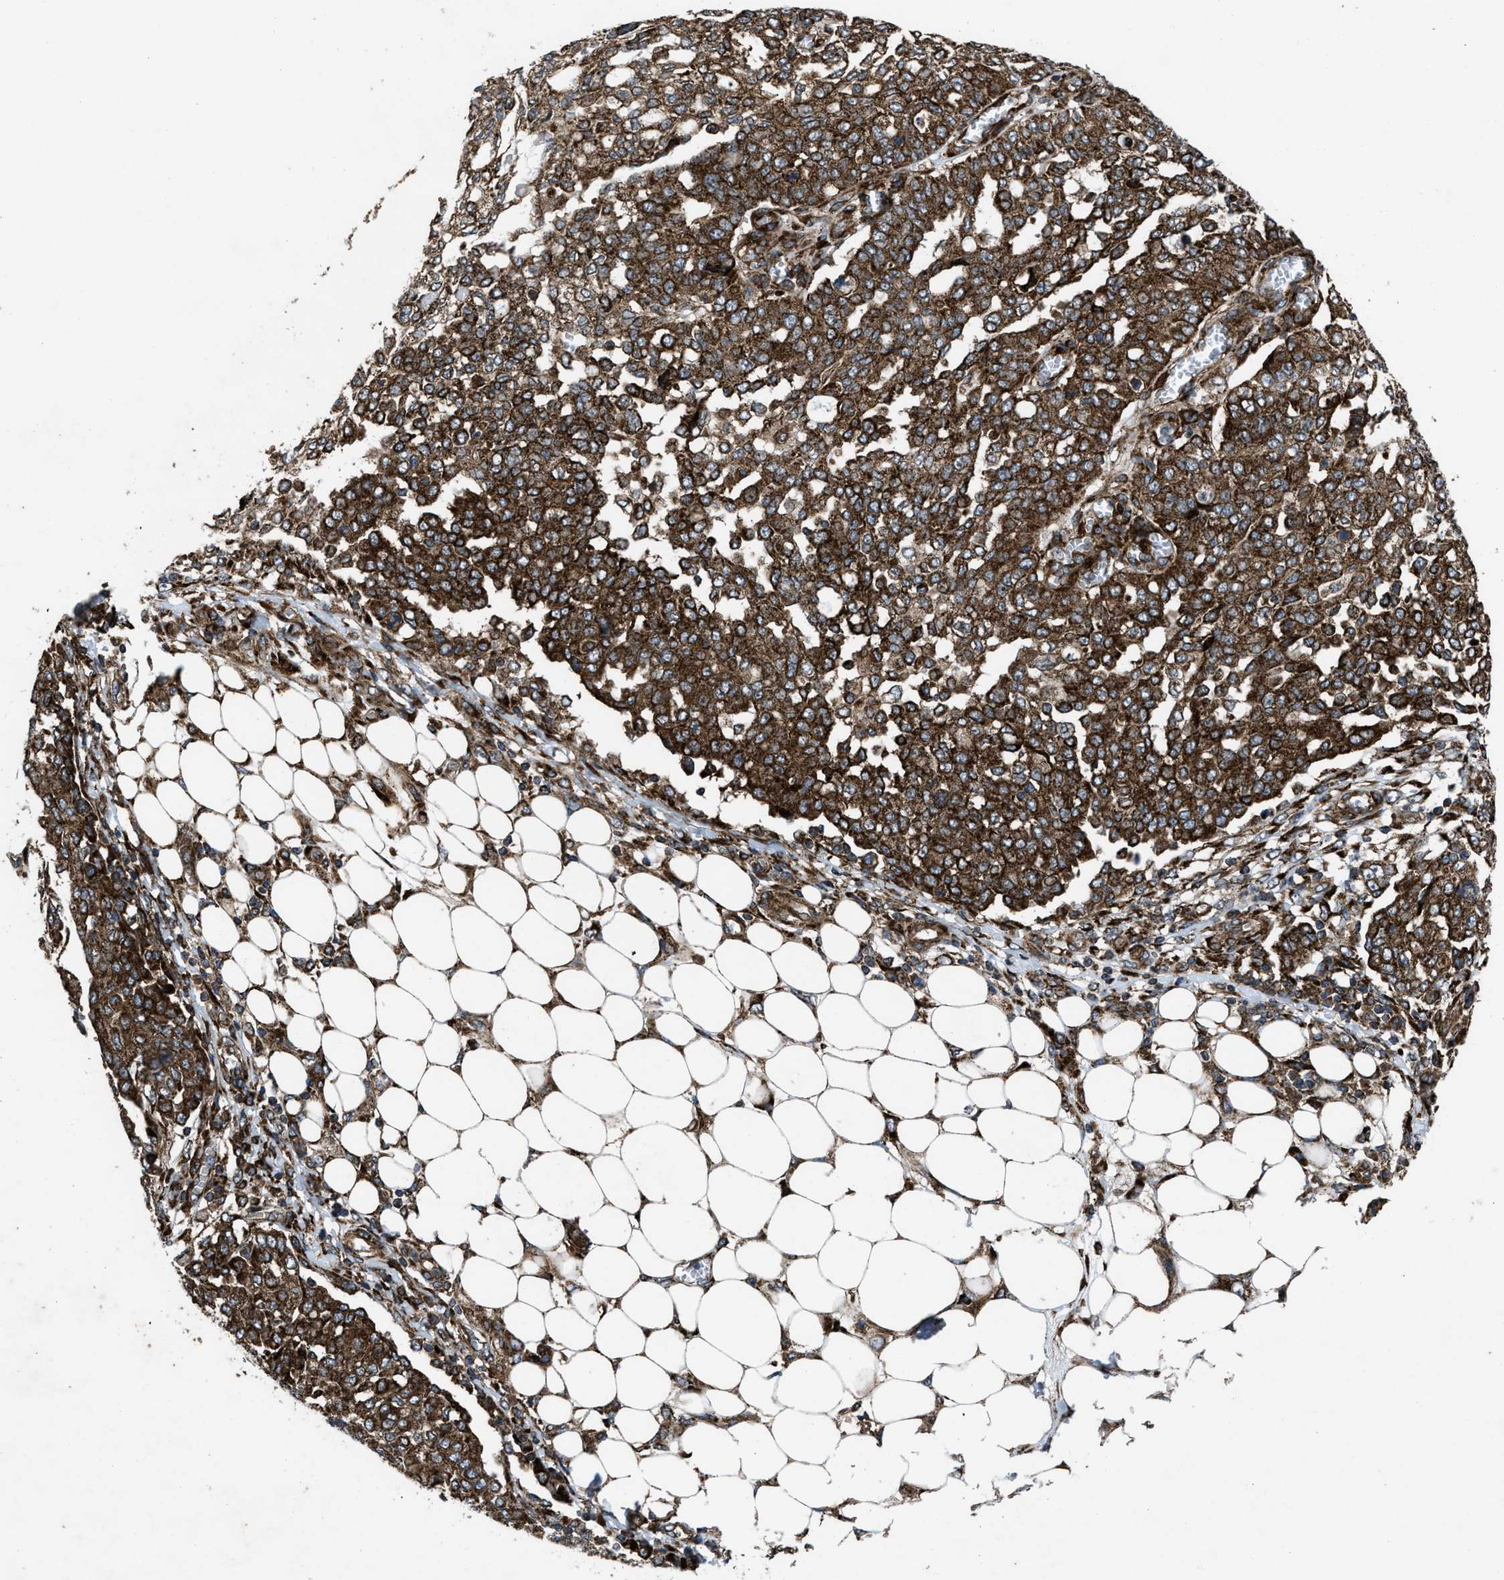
{"staining": {"intensity": "strong", "quantity": ">75%", "location": "cytoplasmic/membranous"}, "tissue": "ovarian cancer", "cell_type": "Tumor cells", "image_type": "cancer", "snomed": [{"axis": "morphology", "description": "Cystadenocarcinoma, serous, NOS"}, {"axis": "topography", "description": "Soft tissue"}, {"axis": "topography", "description": "Ovary"}], "caption": "Immunohistochemical staining of ovarian serous cystadenocarcinoma demonstrates high levels of strong cytoplasmic/membranous positivity in approximately >75% of tumor cells.", "gene": "PER3", "patient": {"sex": "female", "age": 57}}